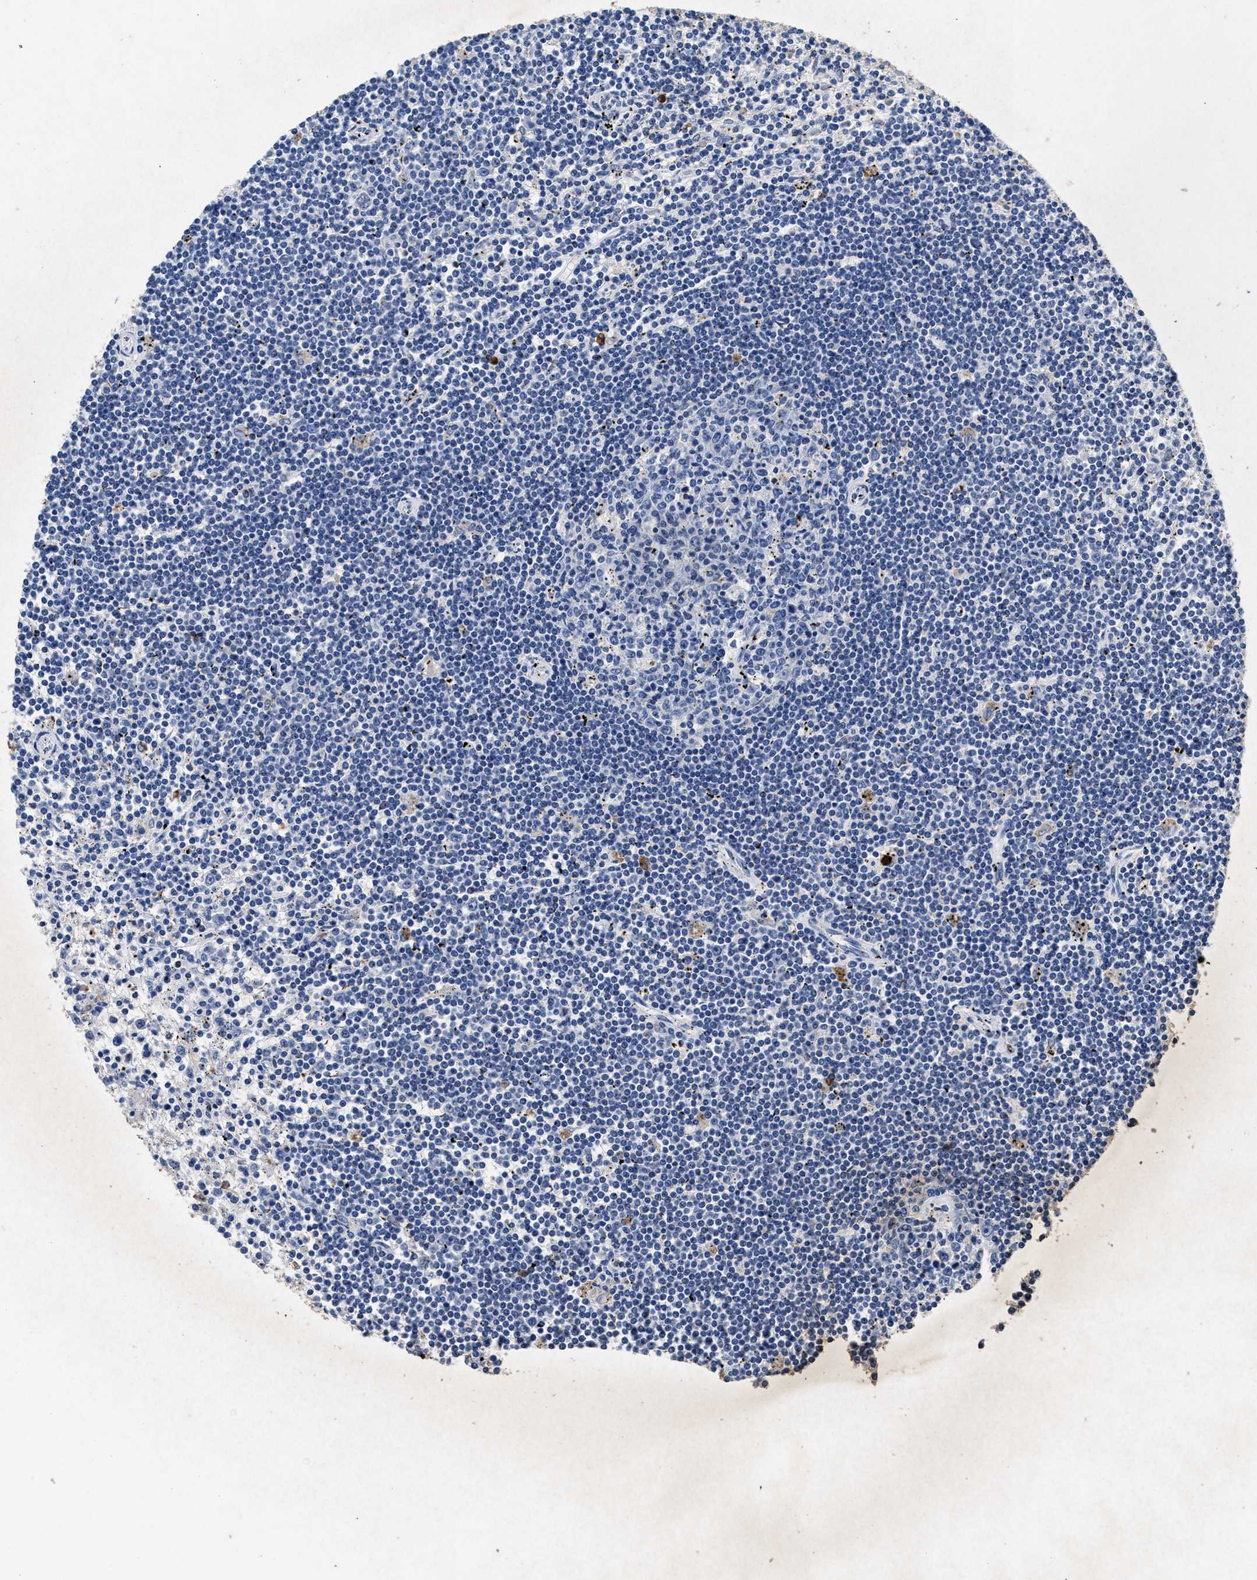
{"staining": {"intensity": "negative", "quantity": "none", "location": "none"}, "tissue": "lymphoma", "cell_type": "Tumor cells", "image_type": "cancer", "snomed": [{"axis": "morphology", "description": "Malignant lymphoma, non-Hodgkin's type, Low grade"}, {"axis": "topography", "description": "Spleen"}], "caption": "Lymphoma was stained to show a protein in brown. There is no significant staining in tumor cells.", "gene": "LTB4R2", "patient": {"sex": "male", "age": 76}}